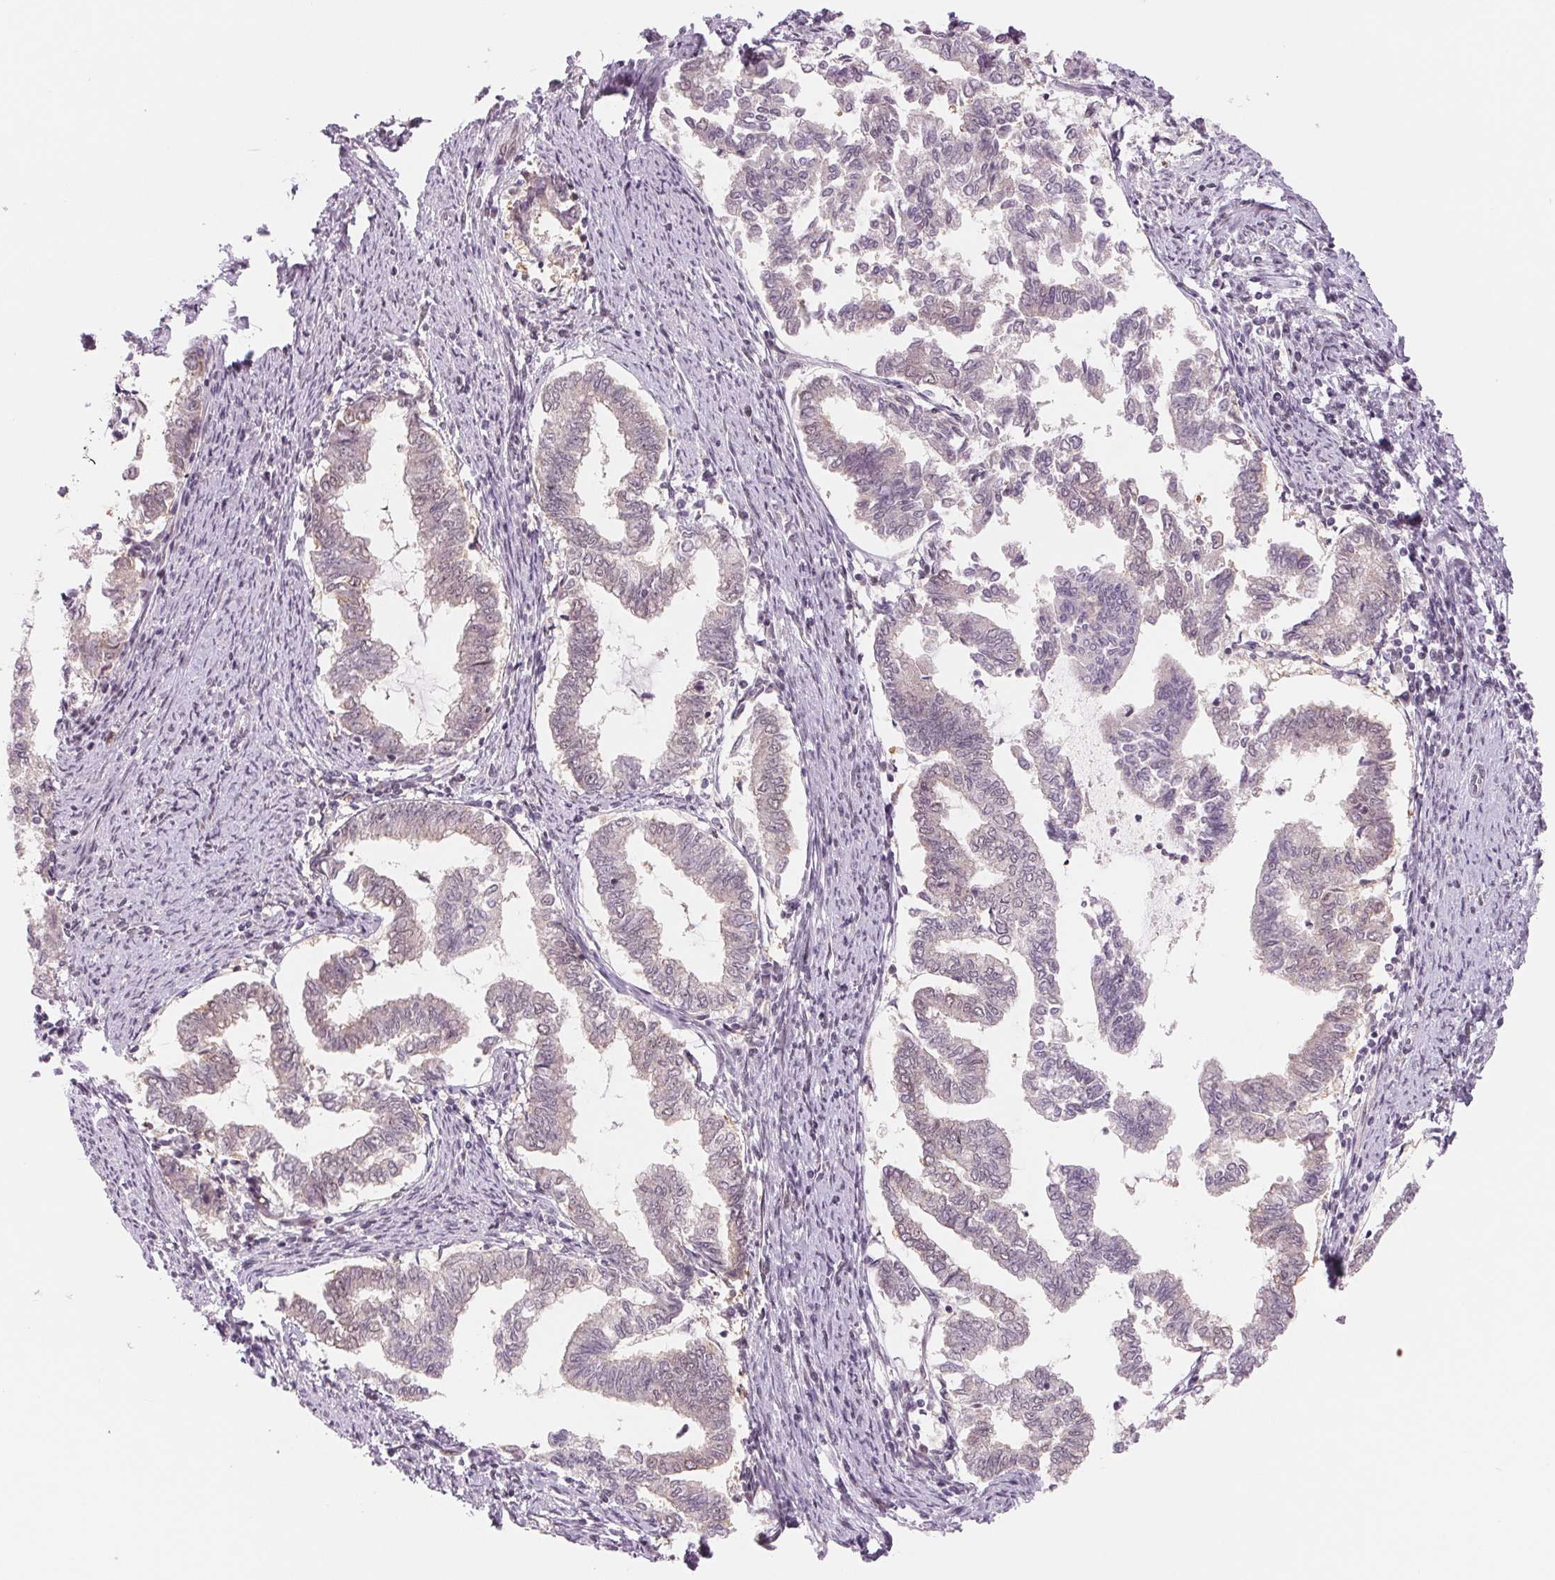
{"staining": {"intensity": "negative", "quantity": "none", "location": "none"}, "tissue": "endometrial cancer", "cell_type": "Tumor cells", "image_type": "cancer", "snomed": [{"axis": "morphology", "description": "Adenocarcinoma, NOS"}, {"axis": "topography", "description": "Endometrium"}], "caption": "This is an immunohistochemistry histopathology image of endometrial adenocarcinoma. There is no positivity in tumor cells.", "gene": "DNAJB6", "patient": {"sex": "female", "age": 79}}